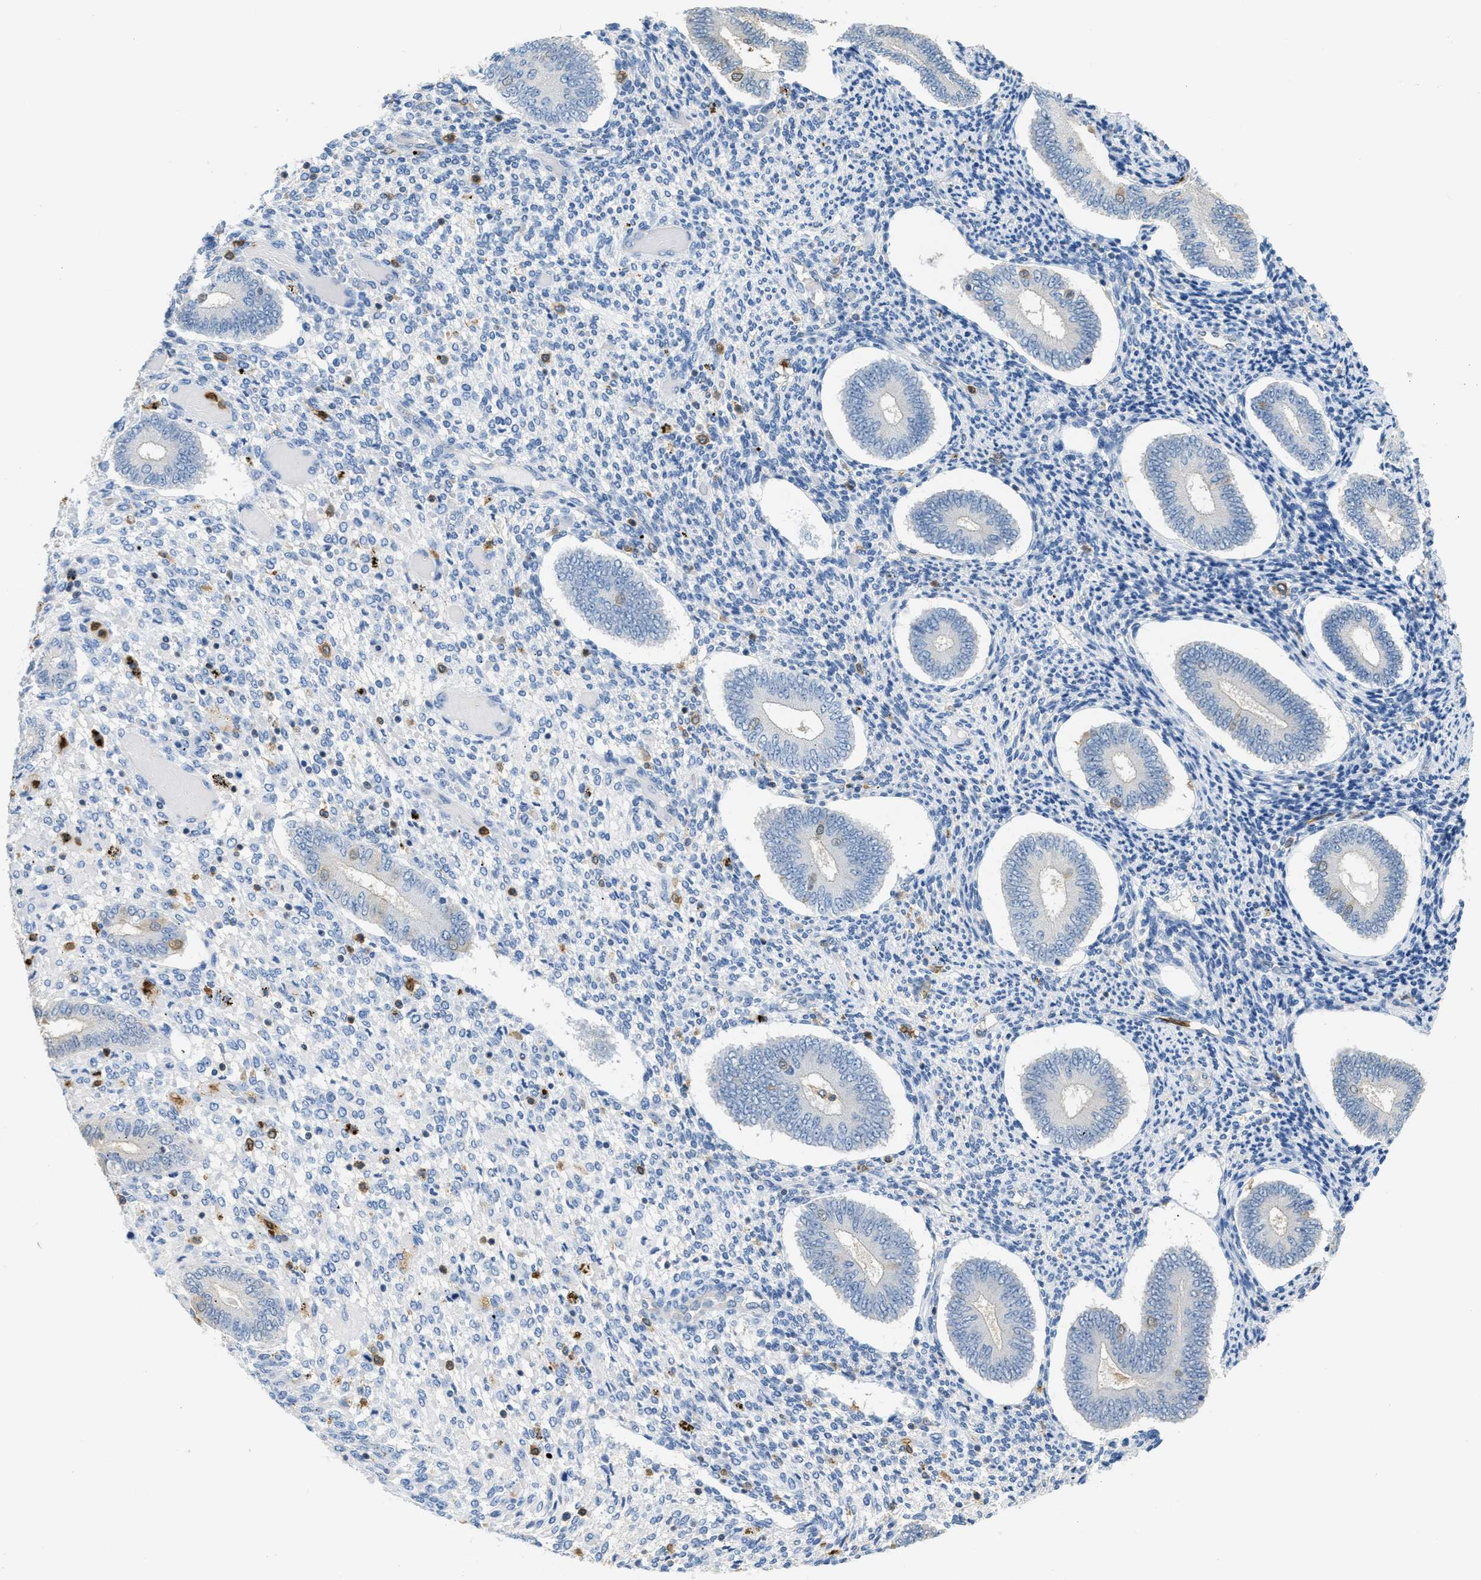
{"staining": {"intensity": "negative", "quantity": "none", "location": "none"}, "tissue": "endometrium", "cell_type": "Cells in endometrial stroma", "image_type": "normal", "snomed": [{"axis": "morphology", "description": "Normal tissue, NOS"}, {"axis": "topography", "description": "Endometrium"}], "caption": "Immunohistochemistry (IHC) of normal endometrium exhibits no expression in cells in endometrial stroma. (Brightfield microscopy of DAB immunohistochemistry at high magnification).", "gene": "SERPINB1", "patient": {"sex": "female", "age": 42}}